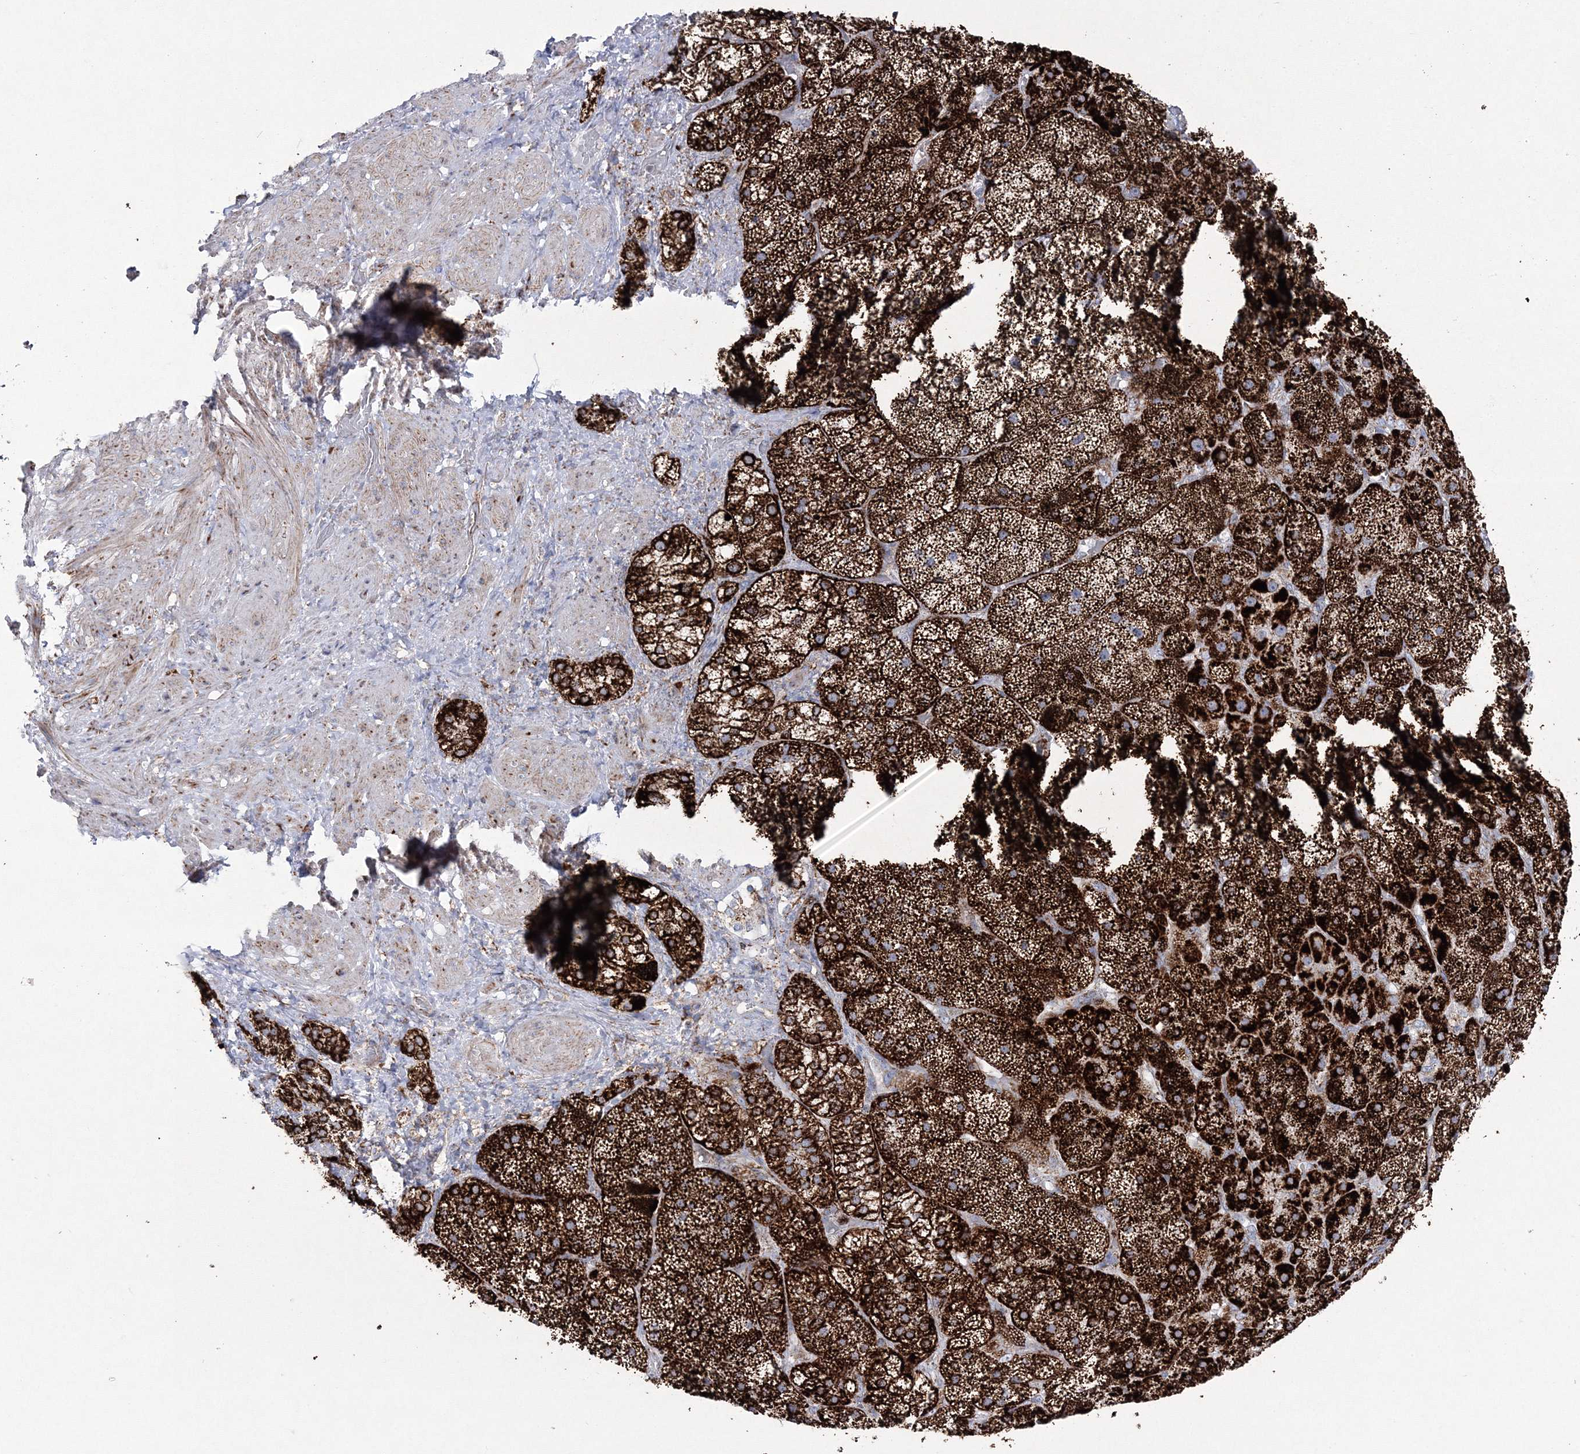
{"staining": {"intensity": "strong", "quantity": ">75%", "location": "cytoplasmic/membranous"}, "tissue": "adrenal gland", "cell_type": "Glandular cells", "image_type": "normal", "snomed": [{"axis": "morphology", "description": "Normal tissue, NOS"}, {"axis": "topography", "description": "Adrenal gland"}], "caption": "Strong cytoplasmic/membranous expression for a protein is present in approximately >75% of glandular cells of normal adrenal gland using immunohistochemistry.", "gene": "HIBCH", "patient": {"sex": "male", "age": 57}}